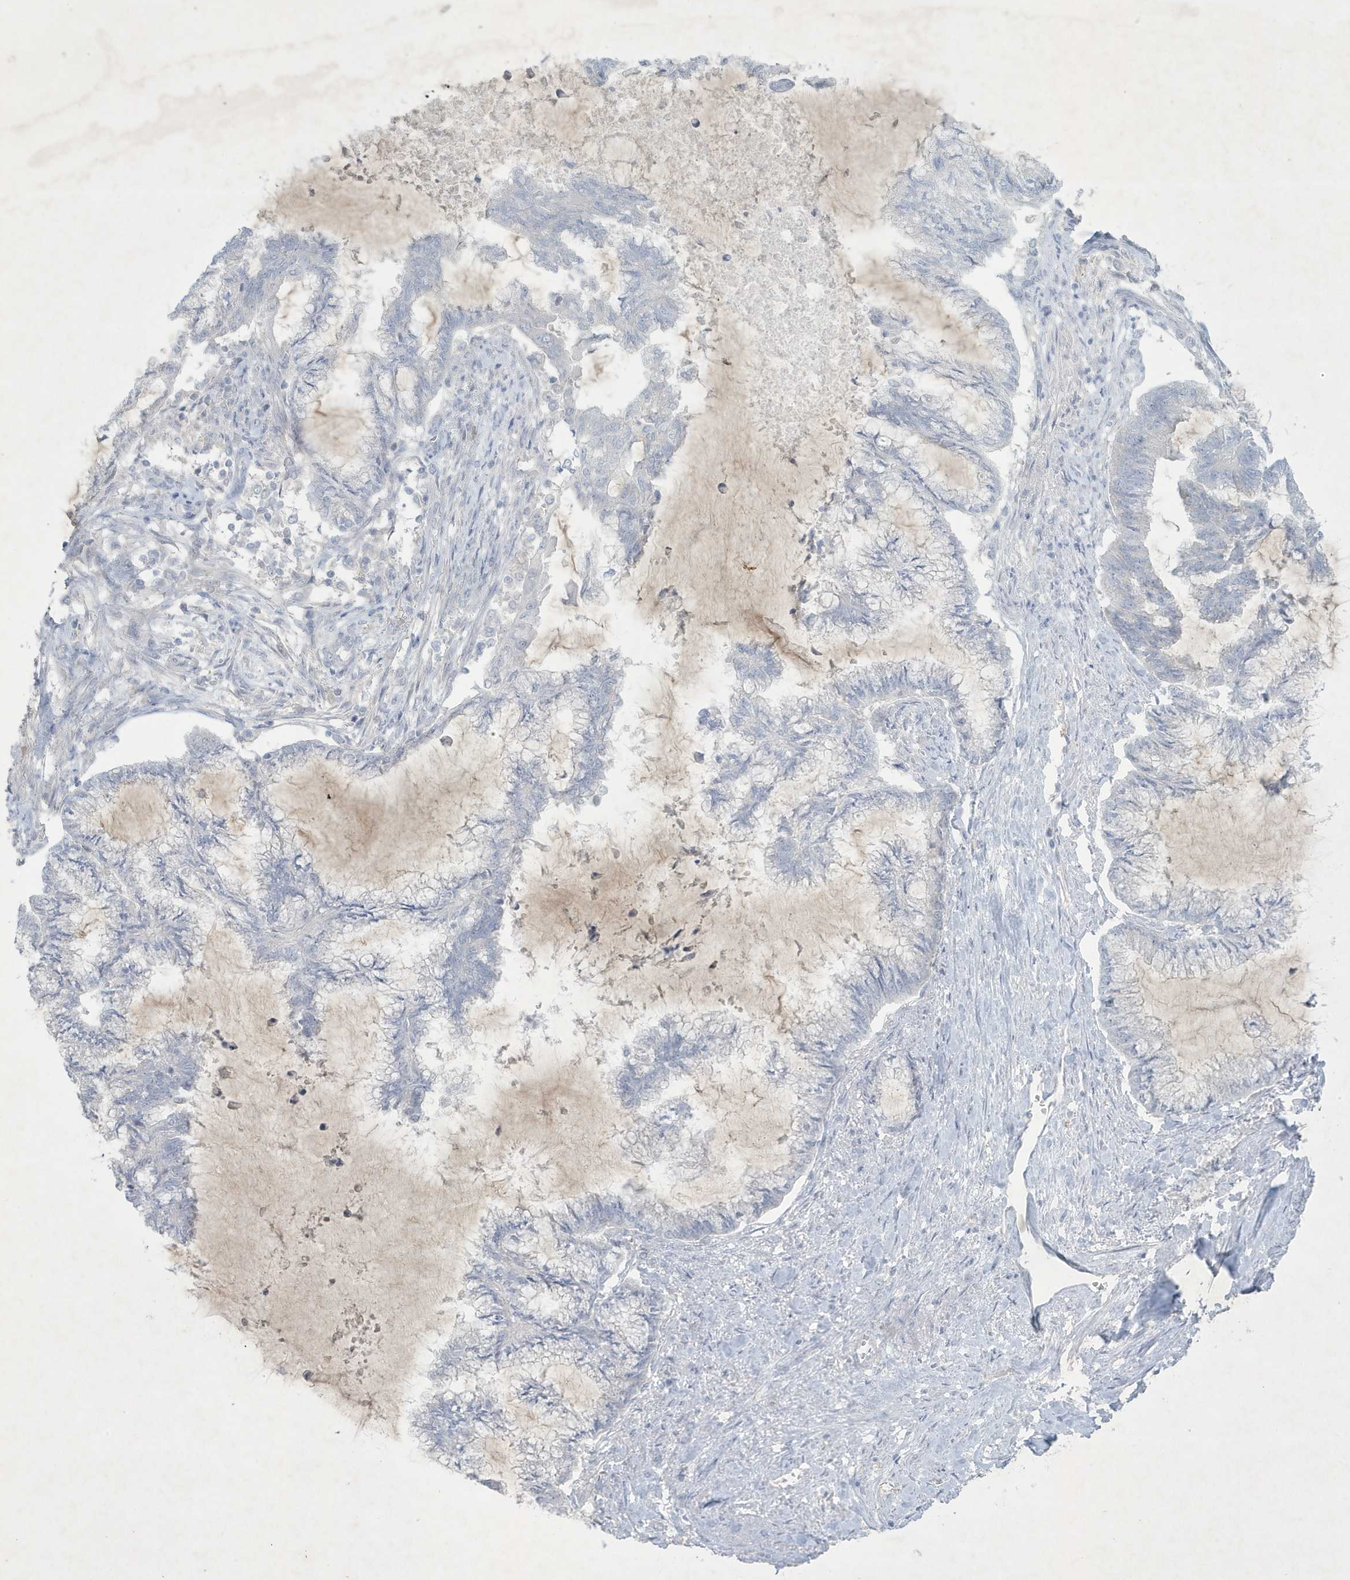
{"staining": {"intensity": "negative", "quantity": "none", "location": "none"}, "tissue": "endometrial cancer", "cell_type": "Tumor cells", "image_type": "cancer", "snomed": [{"axis": "morphology", "description": "Adenocarcinoma, NOS"}, {"axis": "topography", "description": "Endometrium"}], "caption": "A micrograph of human endometrial cancer (adenocarcinoma) is negative for staining in tumor cells.", "gene": "CCDC24", "patient": {"sex": "female", "age": 86}}